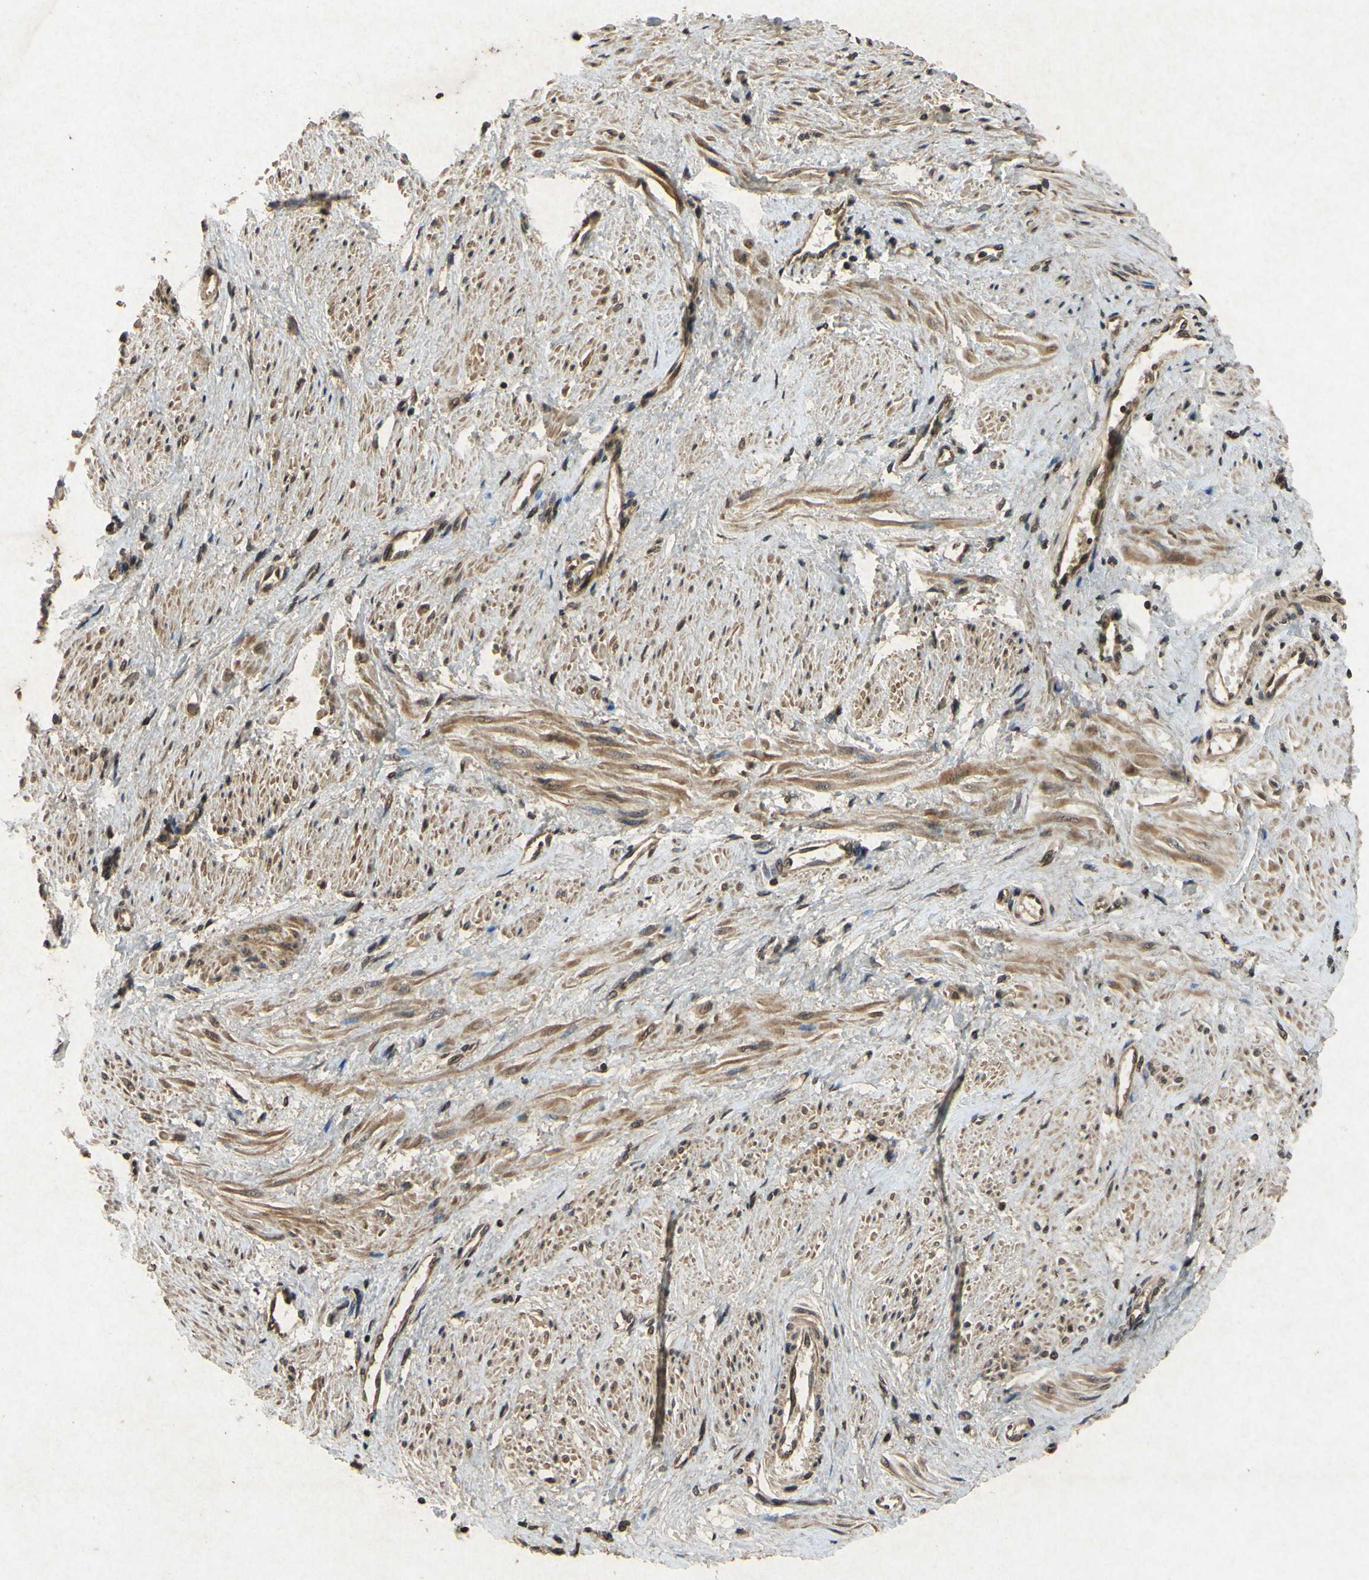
{"staining": {"intensity": "moderate", "quantity": ">75%", "location": "cytoplasmic/membranous,nuclear"}, "tissue": "smooth muscle", "cell_type": "Smooth muscle cells", "image_type": "normal", "snomed": [{"axis": "morphology", "description": "Normal tissue, NOS"}, {"axis": "topography", "description": "Smooth muscle"}, {"axis": "topography", "description": "Uterus"}], "caption": "DAB (3,3'-diaminobenzidine) immunohistochemical staining of normal human smooth muscle displays moderate cytoplasmic/membranous,nuclear protein positivity in about >75% of smooth muscle cells.", "gene": "ATP6V1H", "patient": {"sex": "female", "age": 39}}